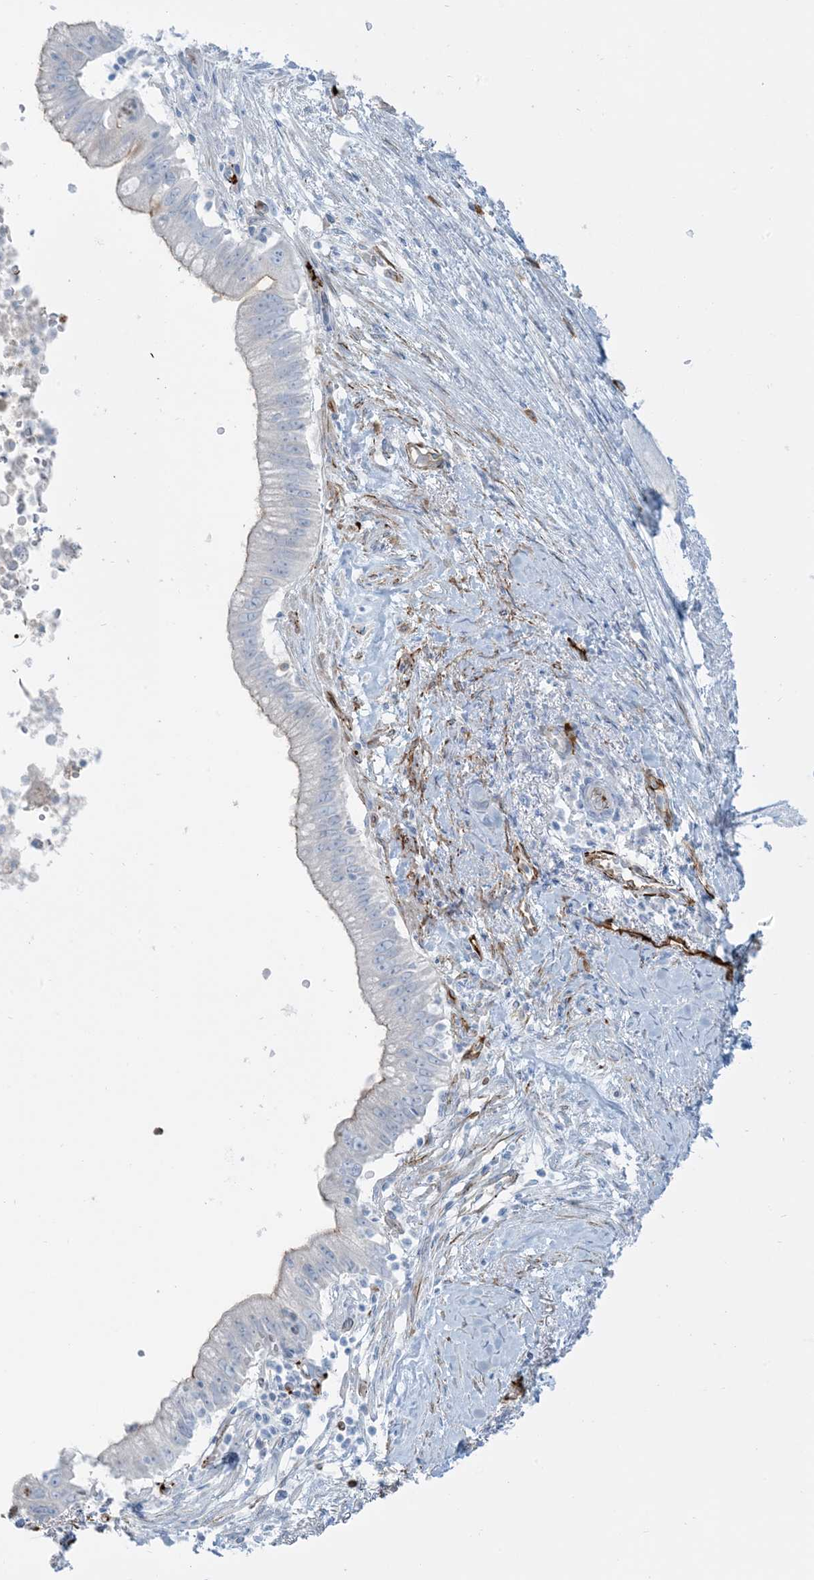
{"staining": {"intensity": "moderate", "quantity": "25%-75%", "location": "cytoplasmic/membranous"}, "tissue": "pancreatic cancer", "cell_type": "Tumor cells", "image_type": "cancer", "snomed": [{"axis": "morphology", "description": "Adenocarcinoma, NOS"}, {"axis": "topography", "description": "Pancreas"}], "caption": "Pancreatic cancer tissue demonstrates moderate cytoplasmic/membranous positivity in about 25%-75% of tumor cells, visualized by immunohistochemistry.", "gene": "EPS8L3", "patient": {"sex": "male", "age": 68}}